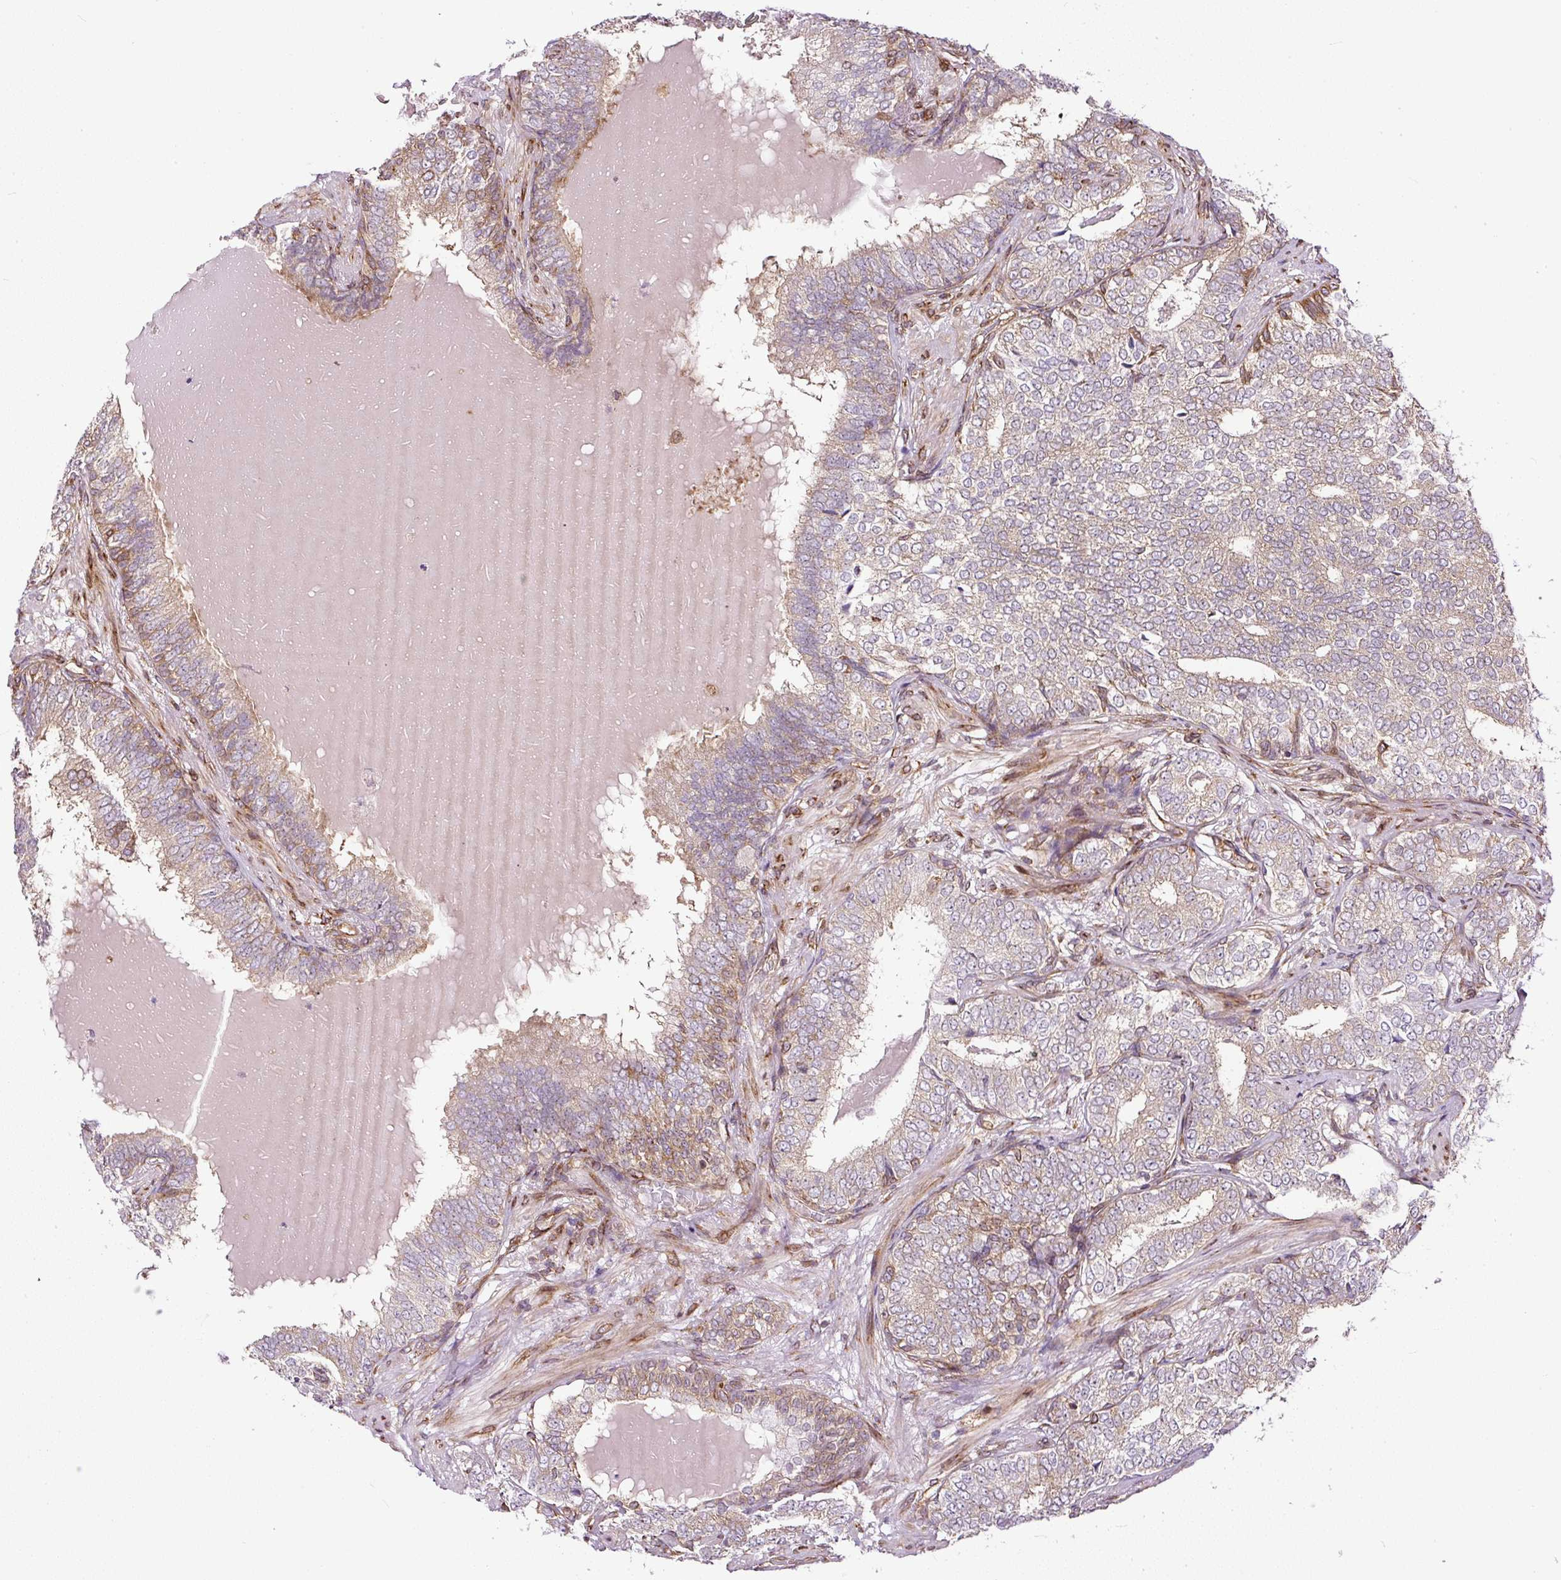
{"staining": {"intensity": "weak", "quantity": "25%-75%", "location": "cytoplasmic/membranous"}, "tissue": "prostate cancer", "cell_type": "Tumor cells", "image_type": "cancer", "snomed": [{"axis": "morphology", "description": "Adenocarcinoma, High grade"}, {"axis": "topography", "description": "Prostate"}], "caption": "Prostate adenocarcinoma (high-grade) stained for a protein (brown) reveals weak cytoplasmic/membranous positive staining in approximately 25%-75% of tumor cells.", "gene": "KDM4E", "patient": {"sex": "male", "age": 72}}